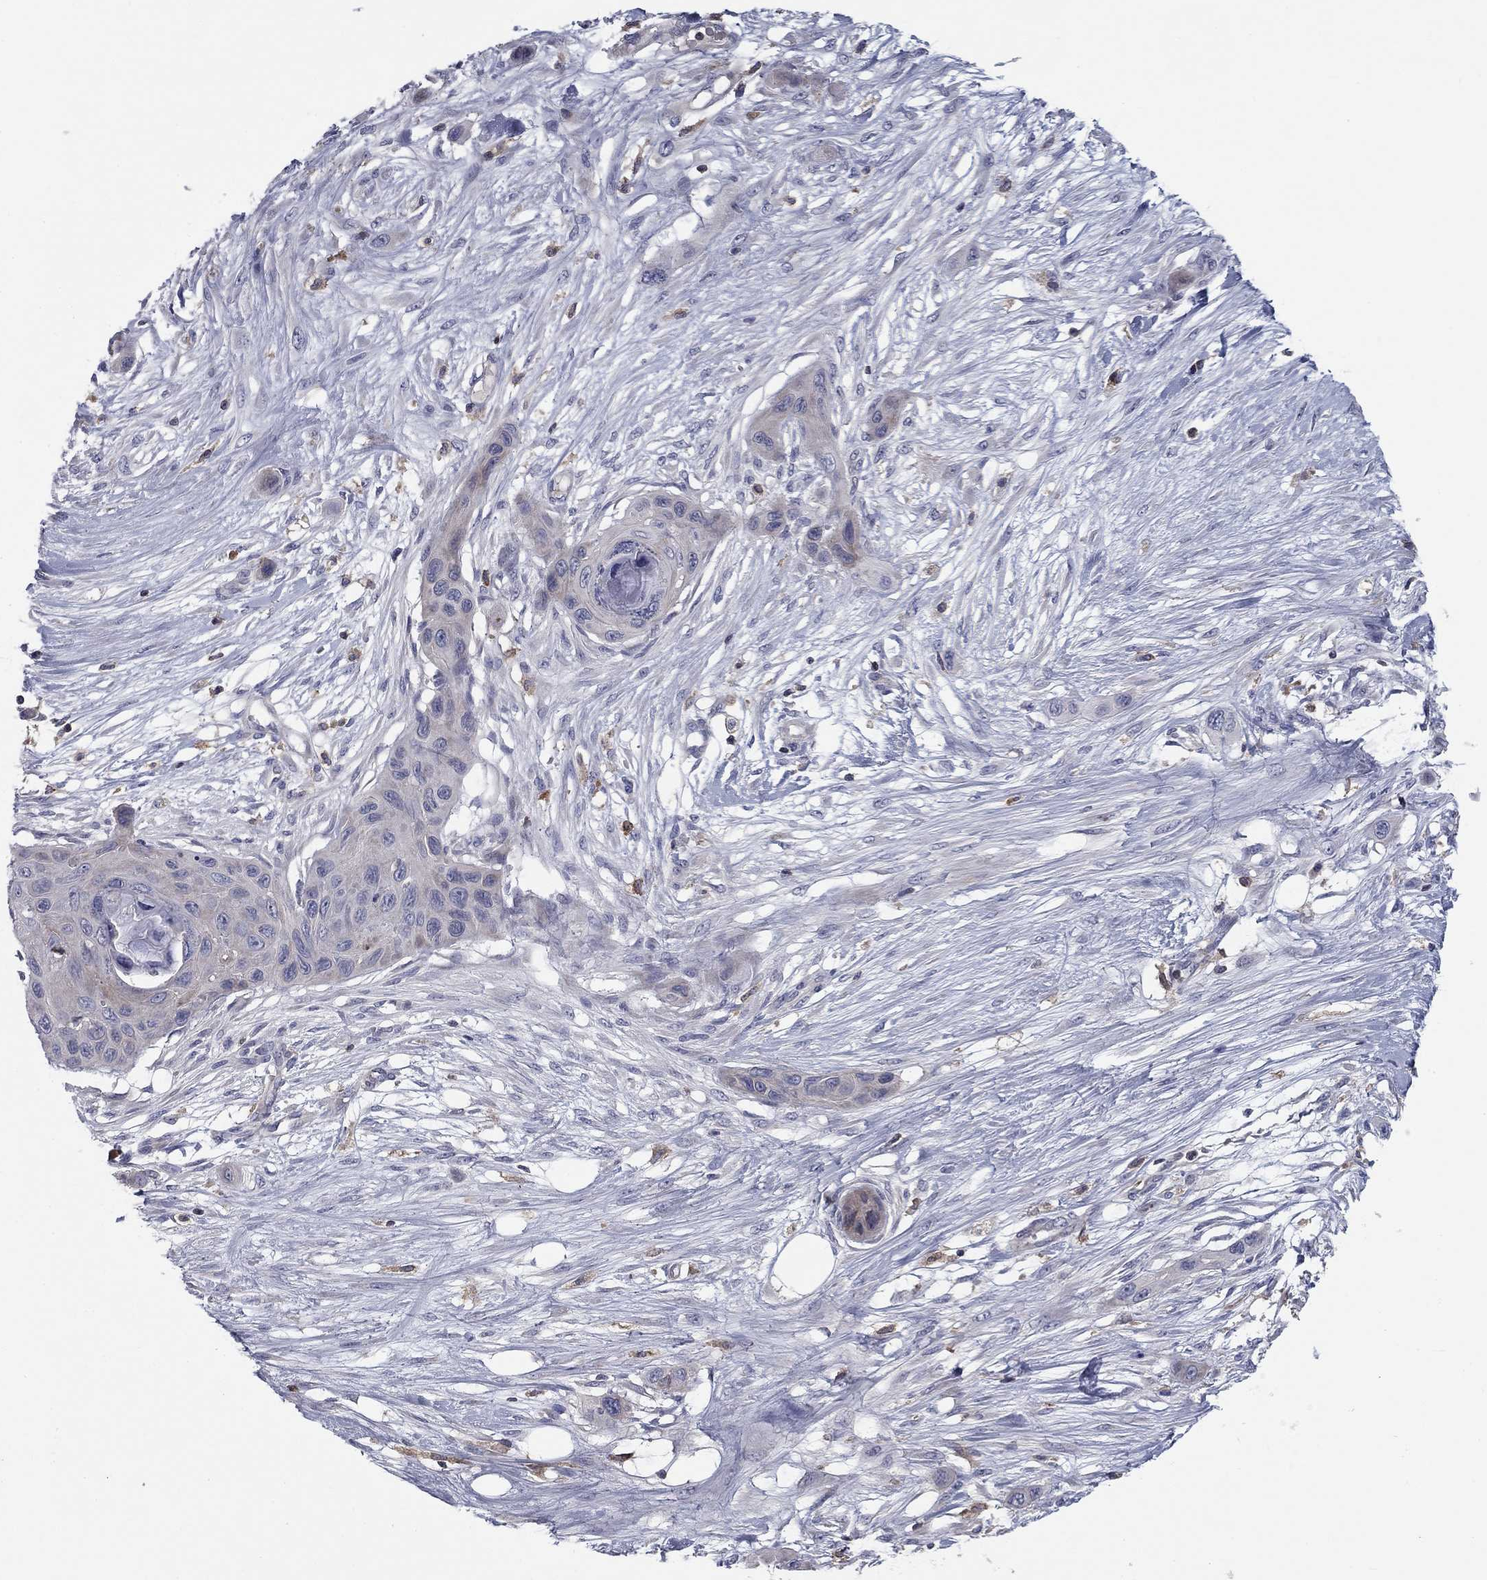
{"staining": {"intensity": "negative", "quantity": "none", "location": "none"}, "tissue": "skin cancer", "cell_type": "Tumor cells", "image_type": "cancer", "snomed": [{"axis": "morphology", "description": "Squamous cell carcinoma, NOS"}, {"axis": "topography", "description": "Skin"}], "caption": "Skin squamous cell carcinoma stained for a protein using immunohistochemistry shows no positivity tumor cells.", "gene": "PLCB2", "patient": {"sex": "male", "age": 79}}